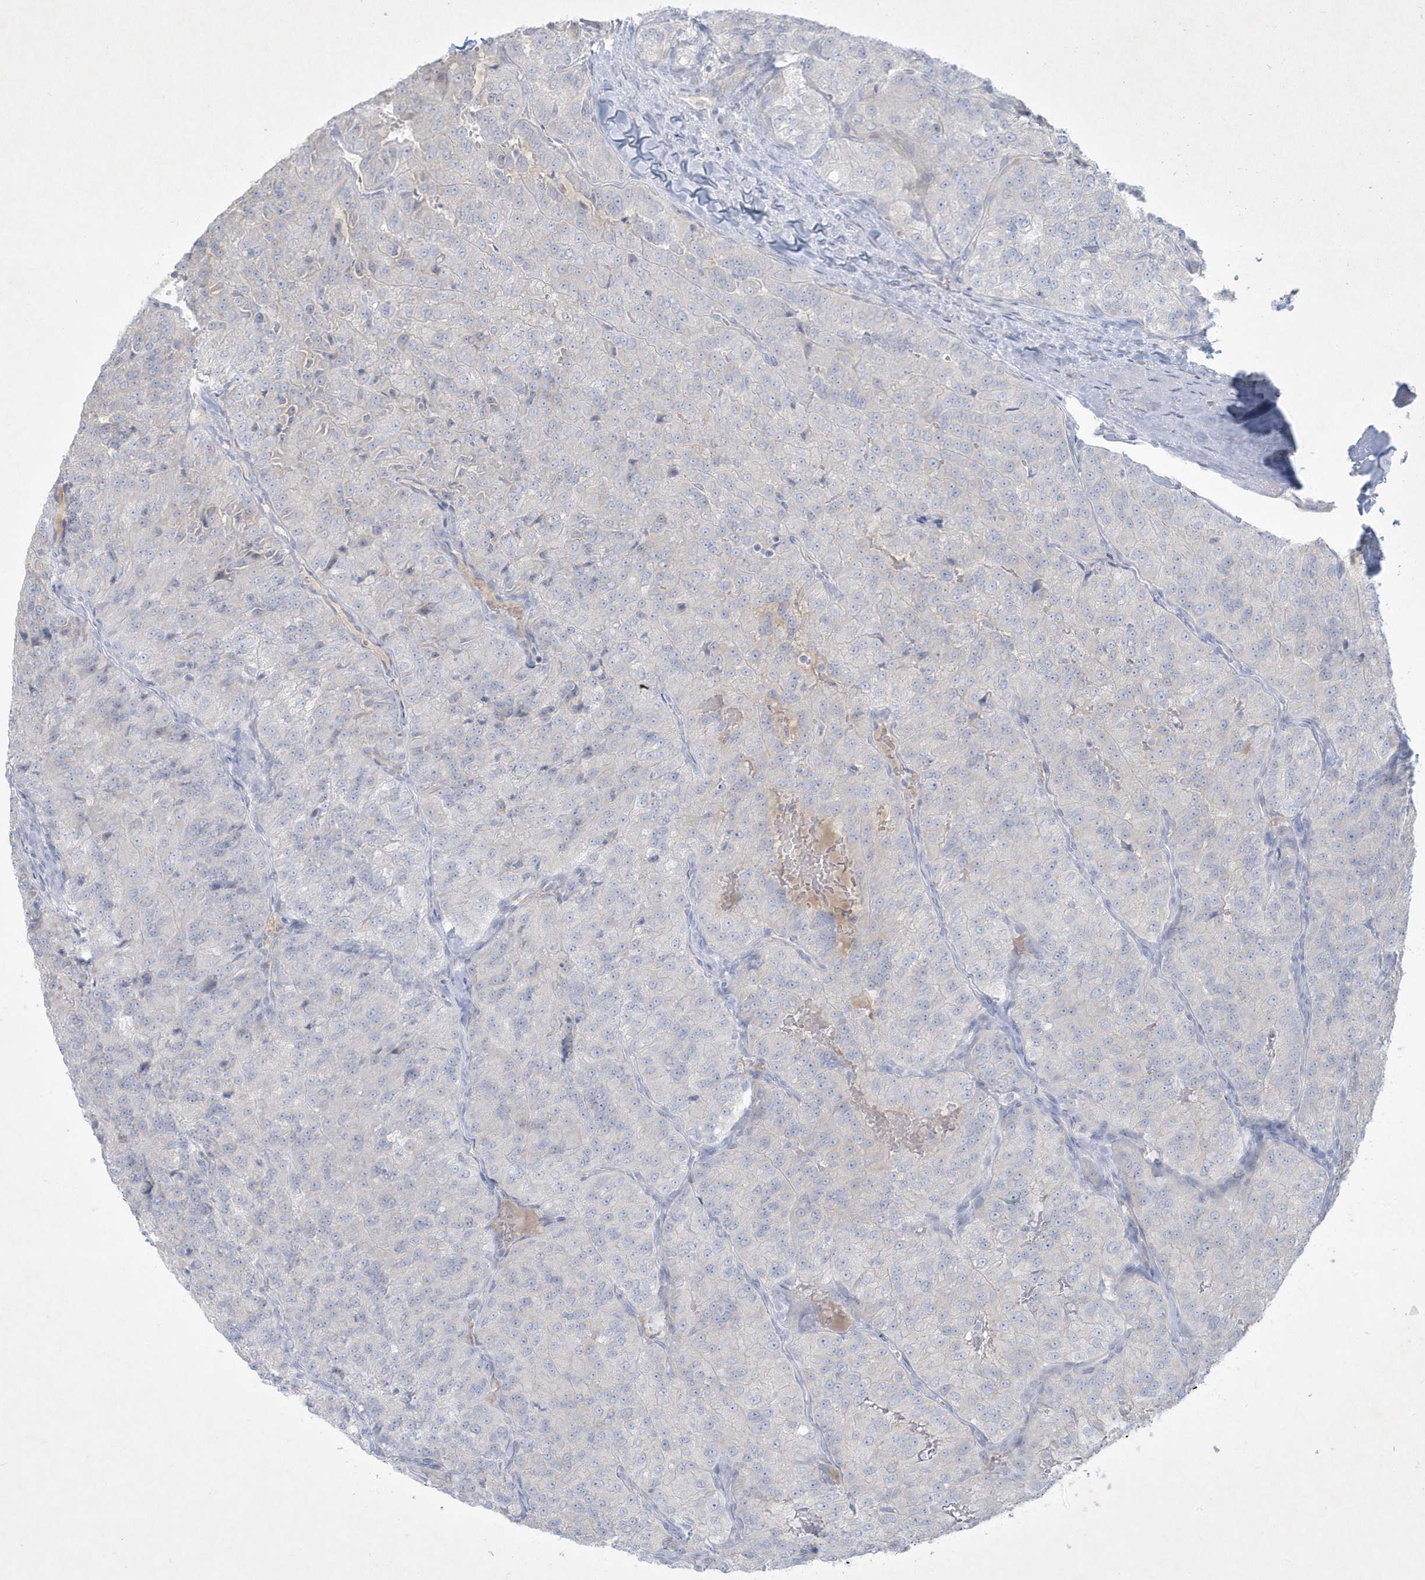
{"staining": {"intensity": "negative", "quantity": "none", "location": "none"}, "tissue": "renal cancer", "cell_type": "Tumor cells", "image_type": "cancer", "snomed": [{"axis": "morphology", "description": "Adenocarcinoma, NOS"}, {"axis": "topography", "description": "Kidney"}], "caption": "DAB immunohistochemical staining of human renal cancer (adenocarcinoma) displays no significant positivity in tumor cells.", "gene": "CCDC24", "patient": {"sex": "female", "age": 63}}